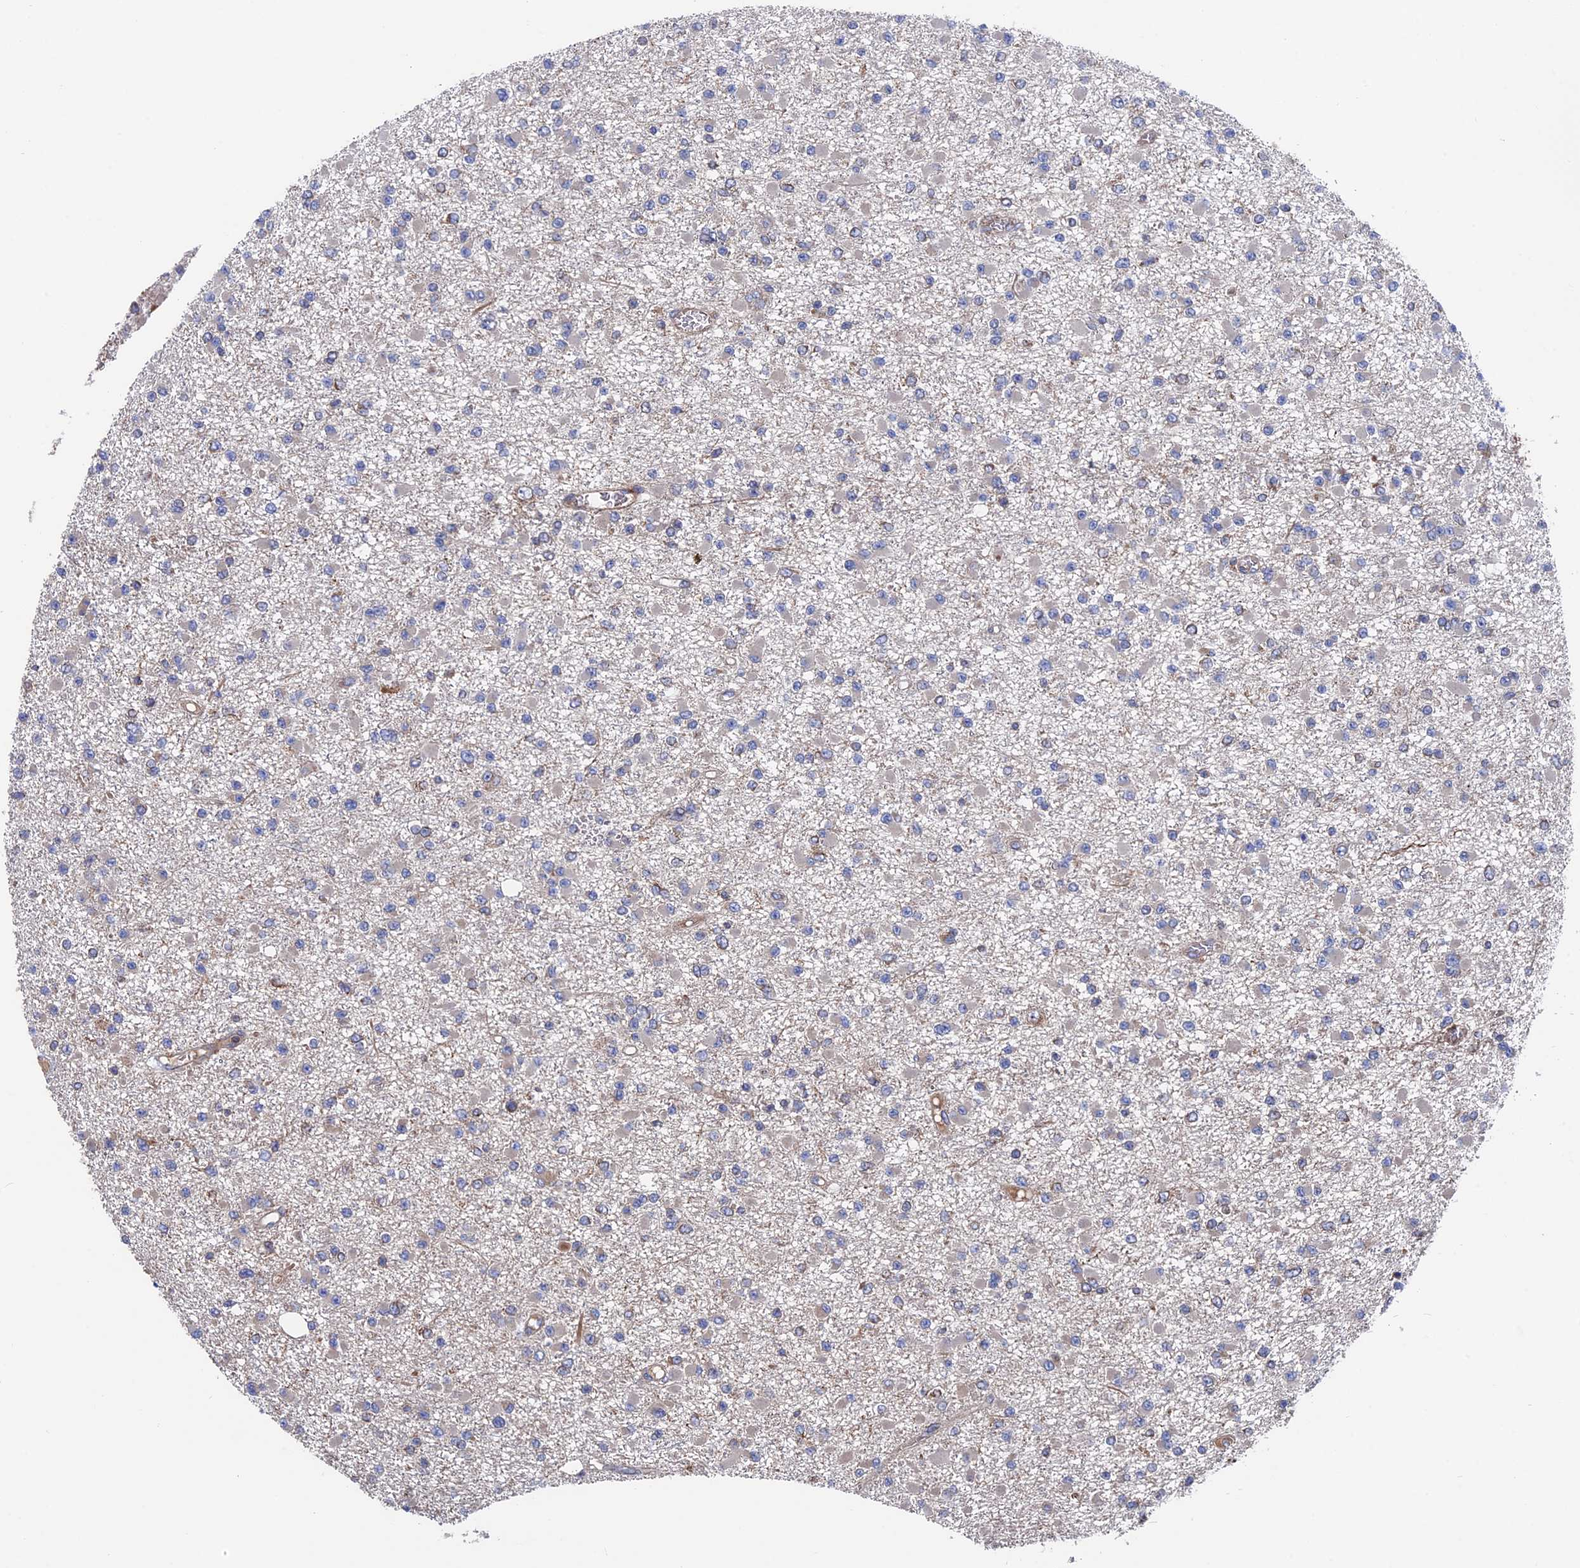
{"staining": {"intensity": "negative", "quantity": "none", "location": "none"}, "tissue": "glioma", "cell_type": "Tumor cells", "image_type": "cancer", "snomed": [{"axis": "morphology", "description": "Glioma, malignant, Low grade"}, {"axis": "topography", "description": "Brain"}], "caption": "Tumor cells are negative for protein expression in human malignant low-grade glioma.", "gene": "DNAJC3", "patient": {"sex": "female", "age": 22}}